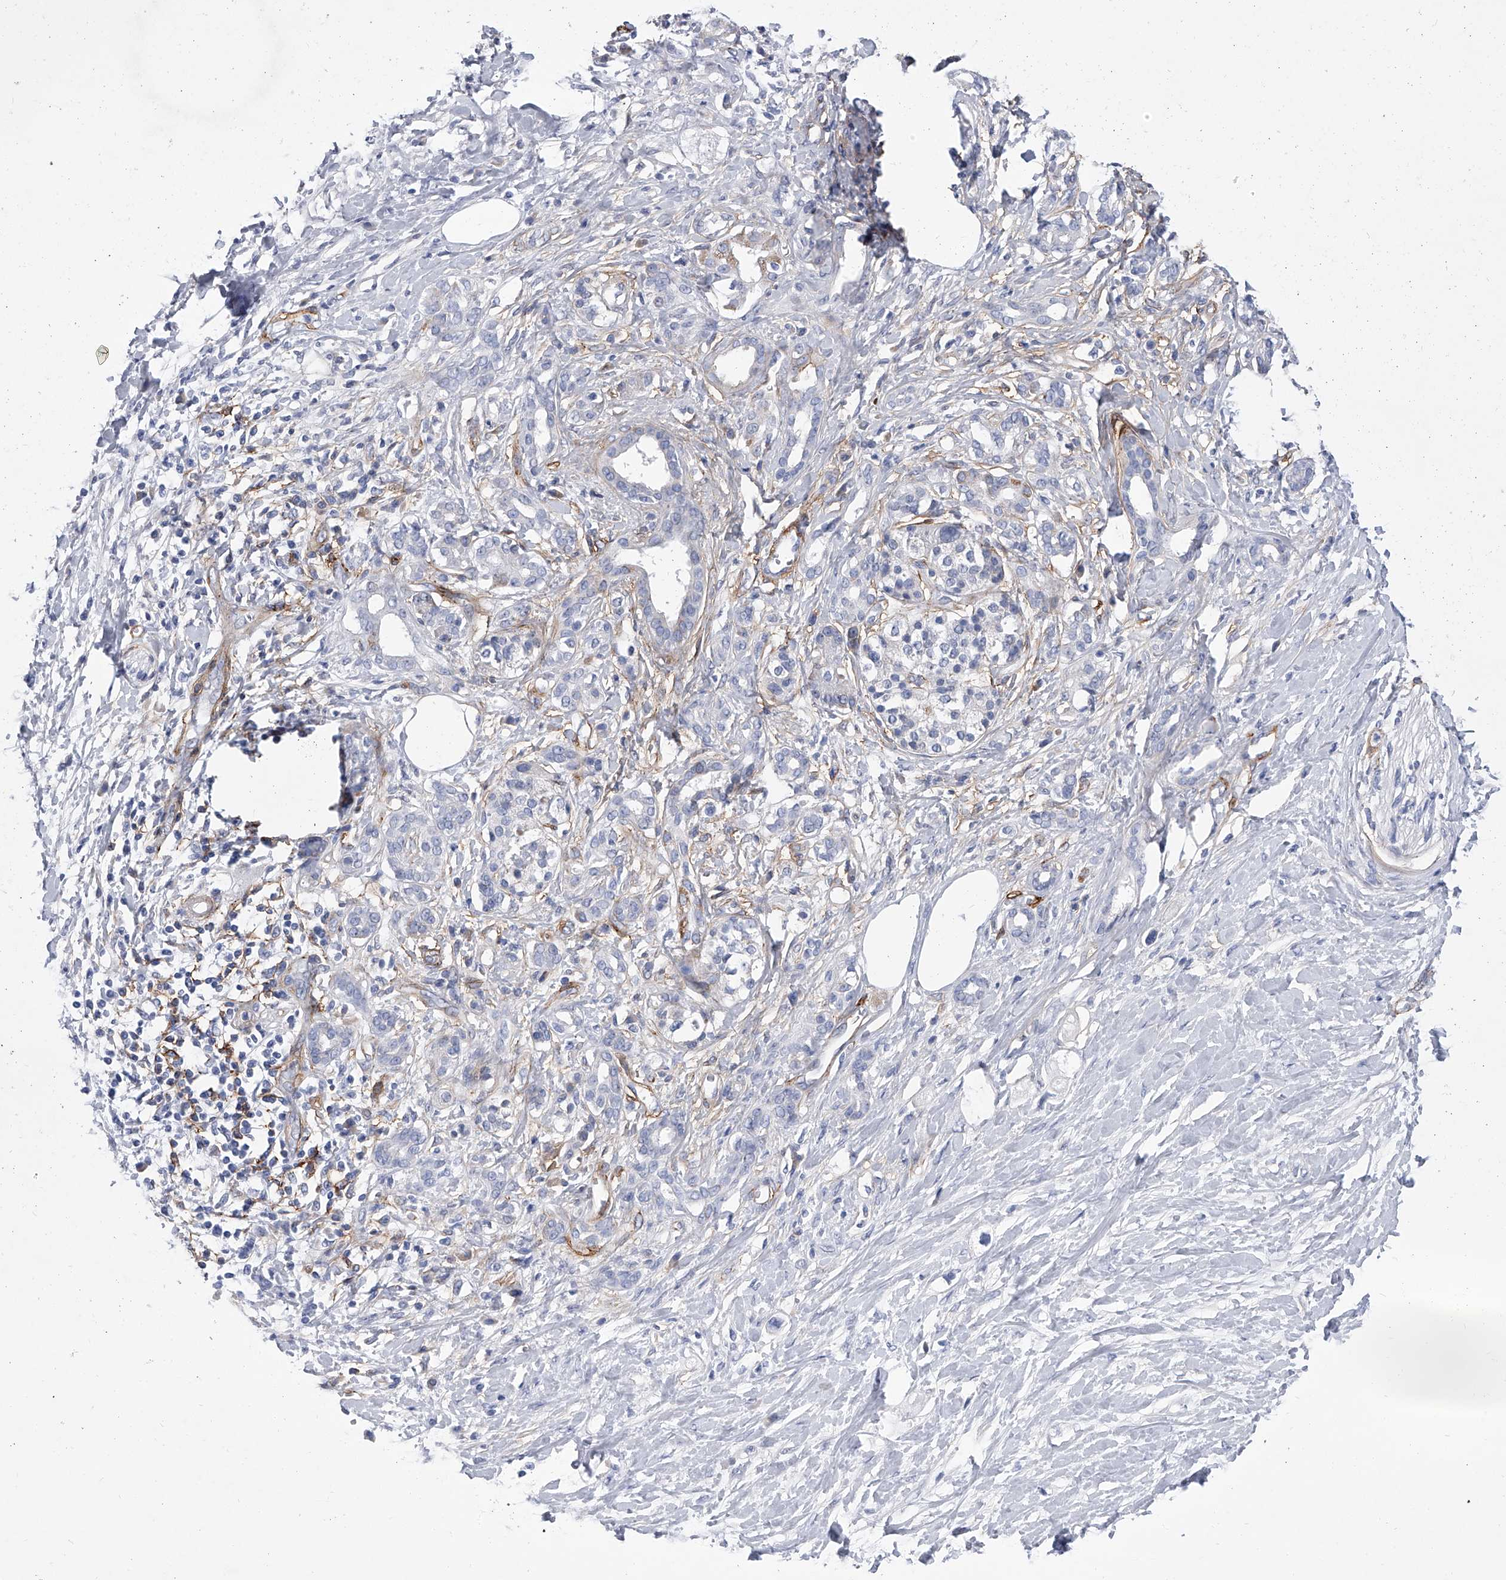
{"staining": {"intensity": "negative", "quantity": "none", "location": "none"}, "tissue": "pancreatic cancer", "cell_type": "Tumor cells", "image_type": "cancer", "snomed": [{"axis": "morphology", "description": "Adenocarcinoma, NOS"}, {"axis": "topography", "description": "Pancreas"}], "caption": "Tumor cells are negative for protein expression in human pancreatic cancer.", "gene": "ALG14", "patient": {"sex": "female", "age": 56}}